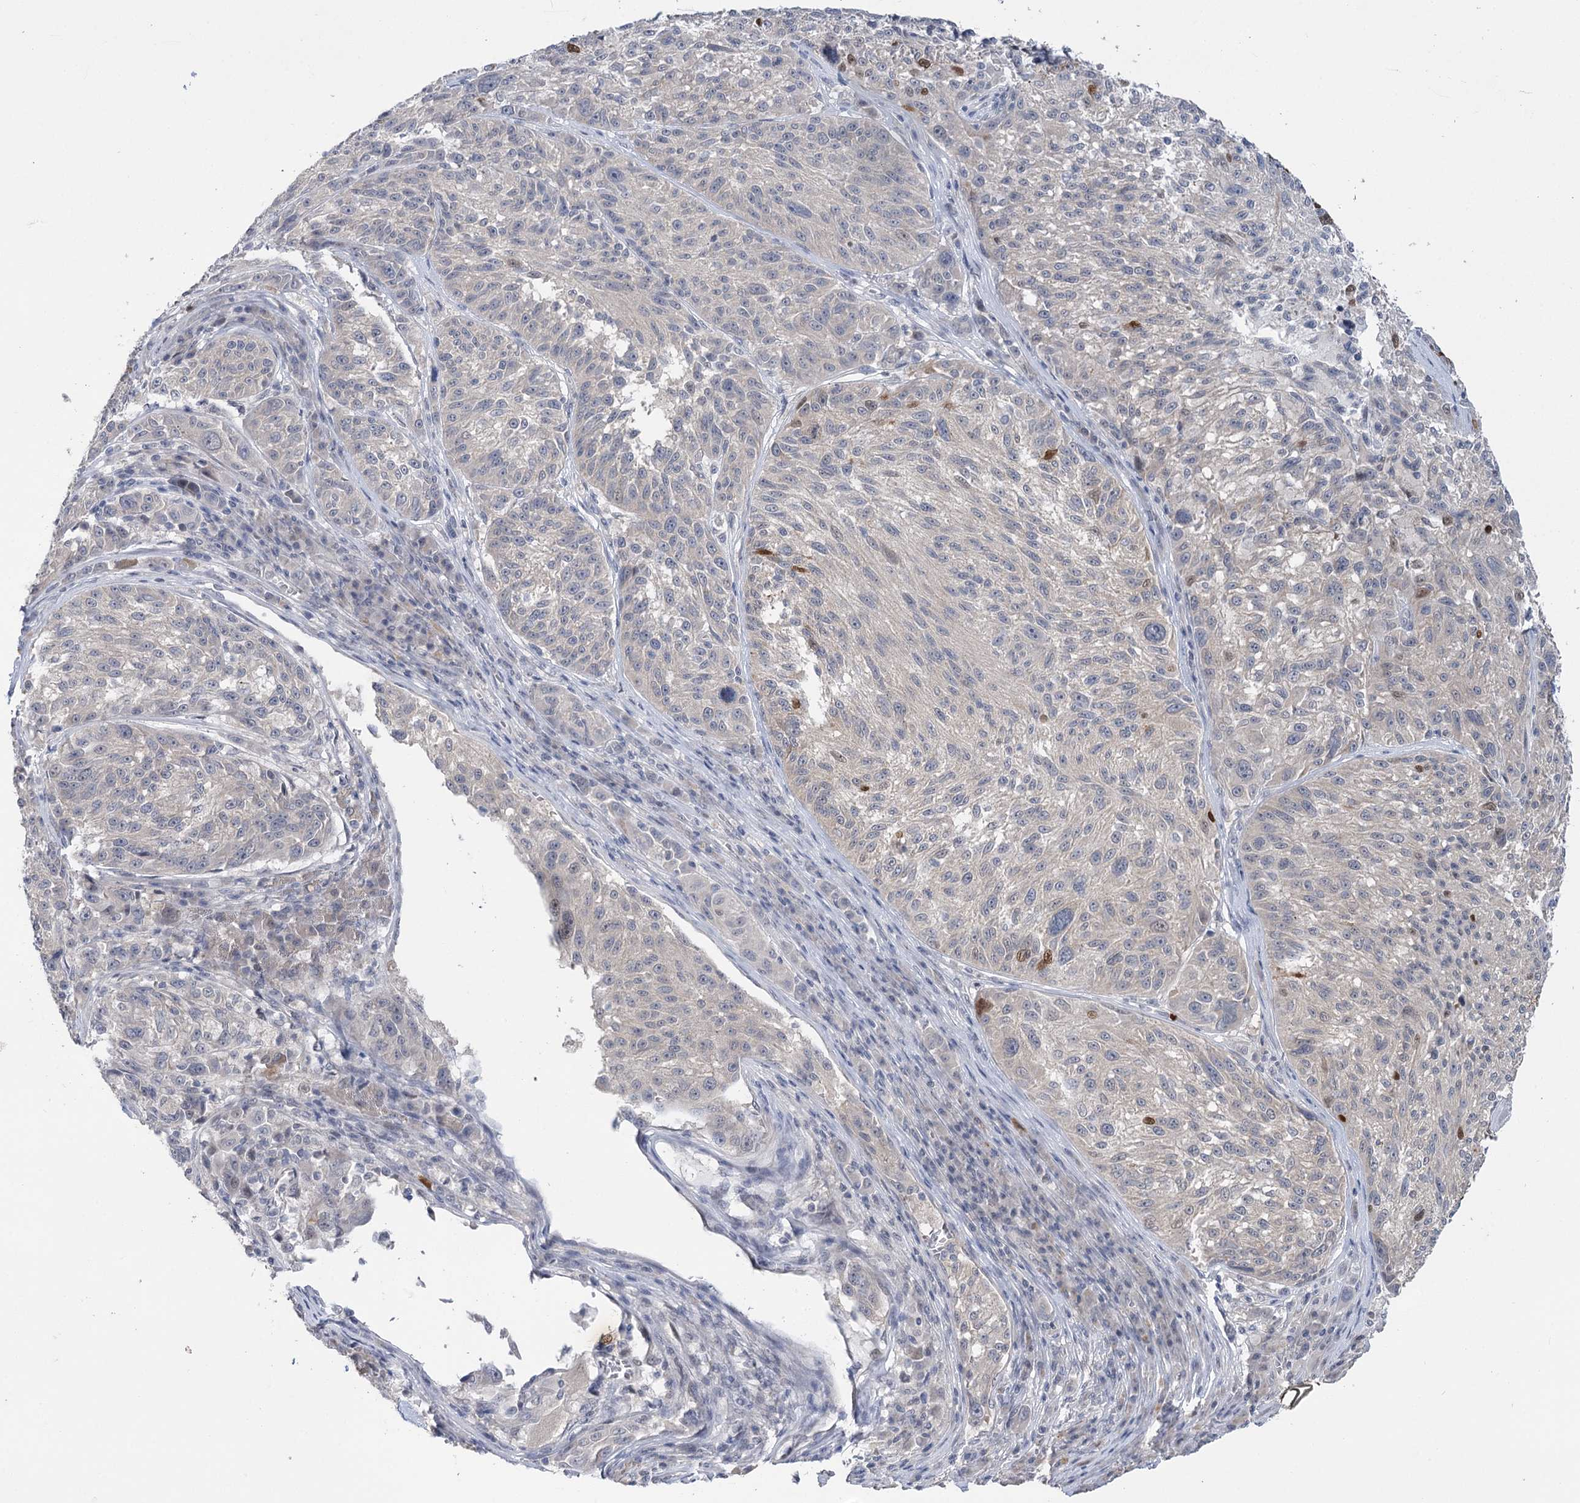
{"staining": {"intensity": "negative", "quantity": "none", "location": "none"}, "tissue": "melanoma", "cell_type": "Tumor cells", "image_type": "cancer", "snomed": [{"axis": "morphology", "description": "Malignant melanoma, NOS"}, {"axis": "topography", "description": "Skin"}], "caption": "Tumor cells show no significant expression in melanoma. (Brightfield microscopy of DAB immunohistochemistry at high magnification).", "gene": "PHYHIPL", "patient": {"sex": "male", "age": 53}}